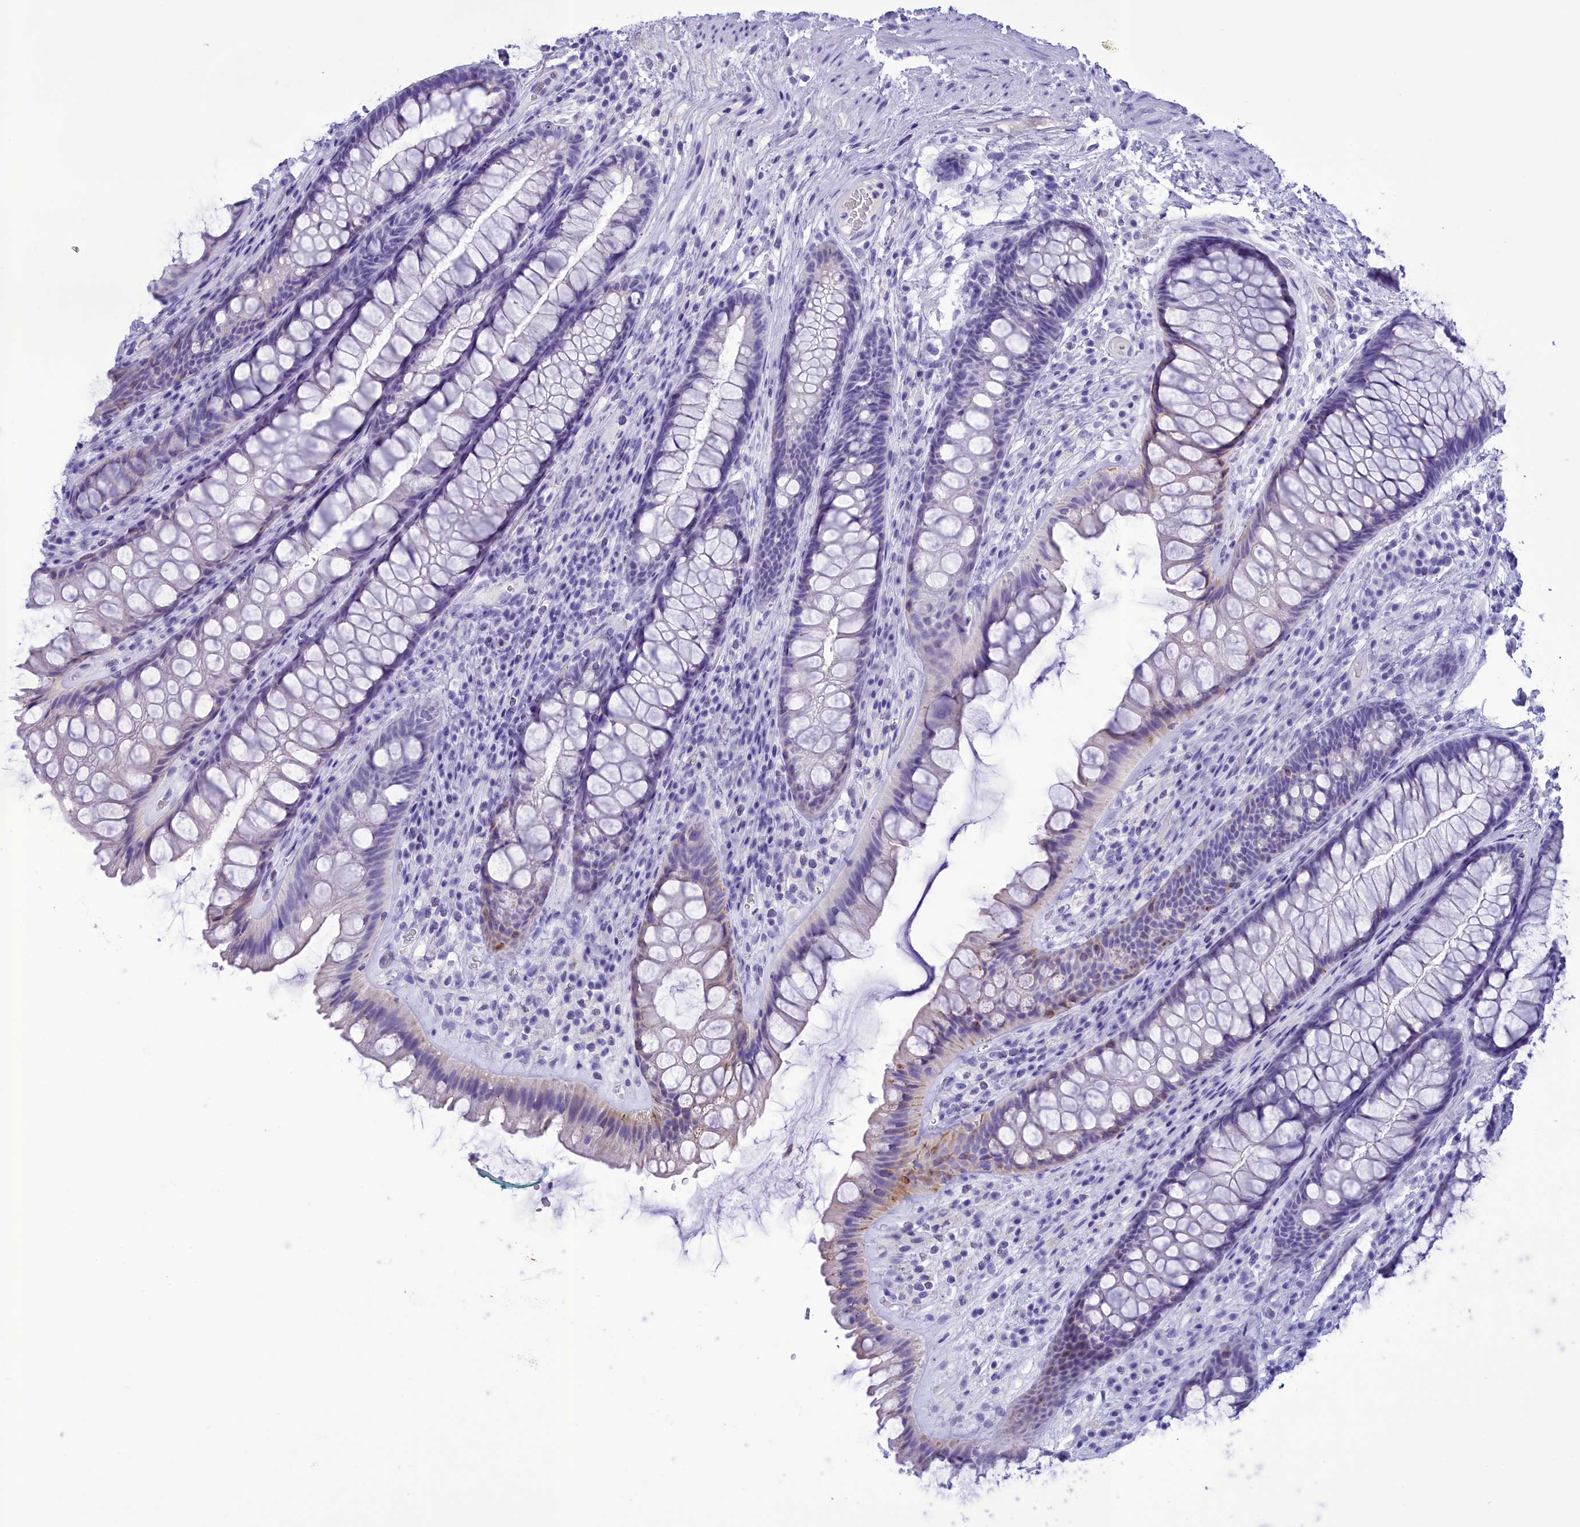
{"staining": {"intensity": "strong", "quantity": "<25%", "location": "cytoplasmic/membranous"}, "tissue": "rectum", "cell_type": "Glandular cells", "image_type": "normal", "snomed": [{"axis": "morphology", "description": "Normal tissue, NOS"}, {"axis": "topography", "description": "Rectum"}], "caption": "IHC micrograph of unremarkable rectum: rectum stained using IHC shows medium levels of strong protein expression localized specifically in the cytoplasmic/membranous of glandular cells, appearing as a cytoplasmic/membranous brown color.", "gene": "BRI3", "patient": {"sex": "male", "age": 74}}